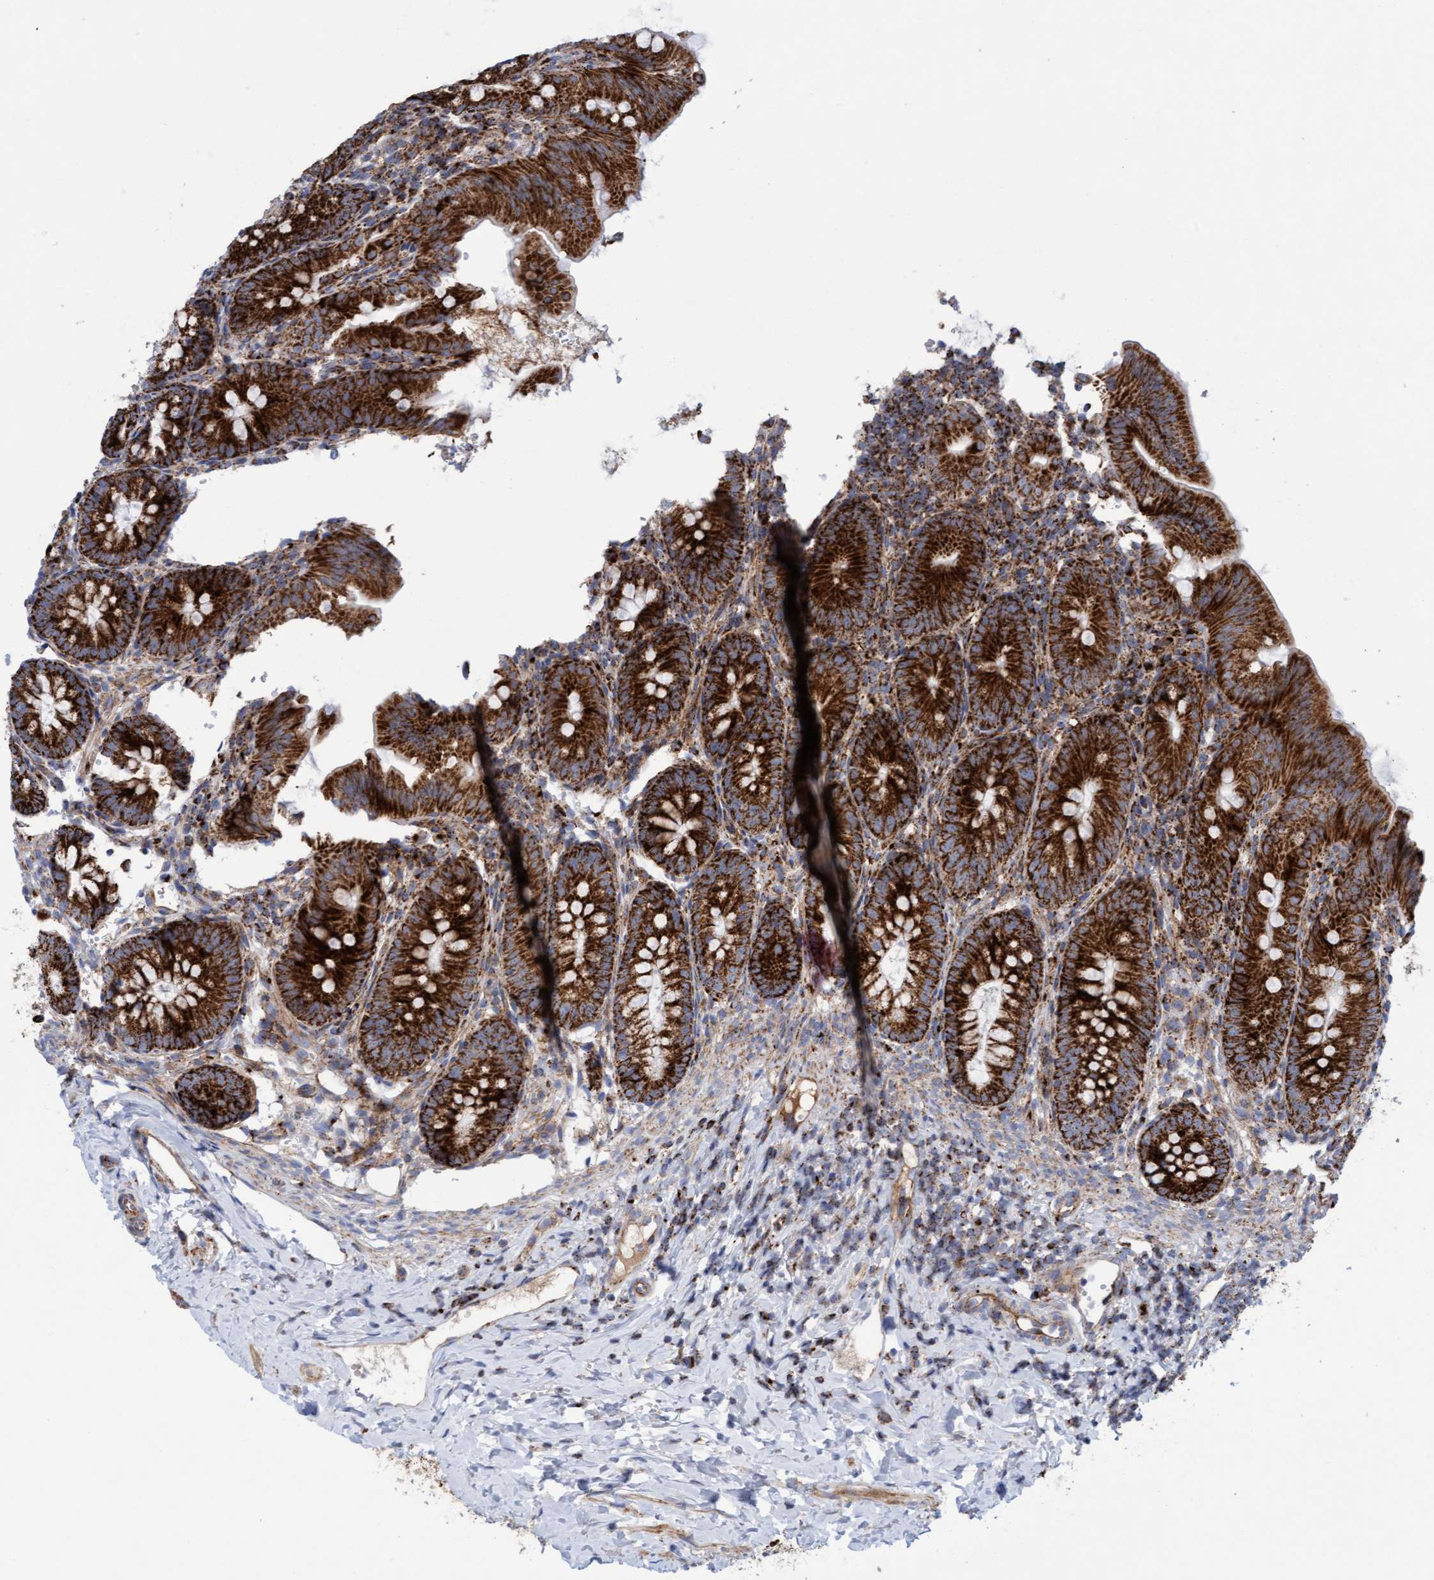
{"staining": {"intensity": "strong", "quantity": ">75%", "location": "cytoplasmic/membranous"}, "tissue": "appendix", "cell_type": "Glandular cells", "image_type": "normal", "snomed": [{"axis": "morphology", "description": "Normal tissue, NOS"}, {"axis": "topography", "description": "Appendix"}], "caption": "IHC (DAB (3,3'-diaminobenzidine)) staining of unremarkable human appendix reveals strong cytoplasmic/membranous protein expression in about >75% of glandular cells.", "gene": "GGTA1", "patient": {"sex": "male", "age": 1}}